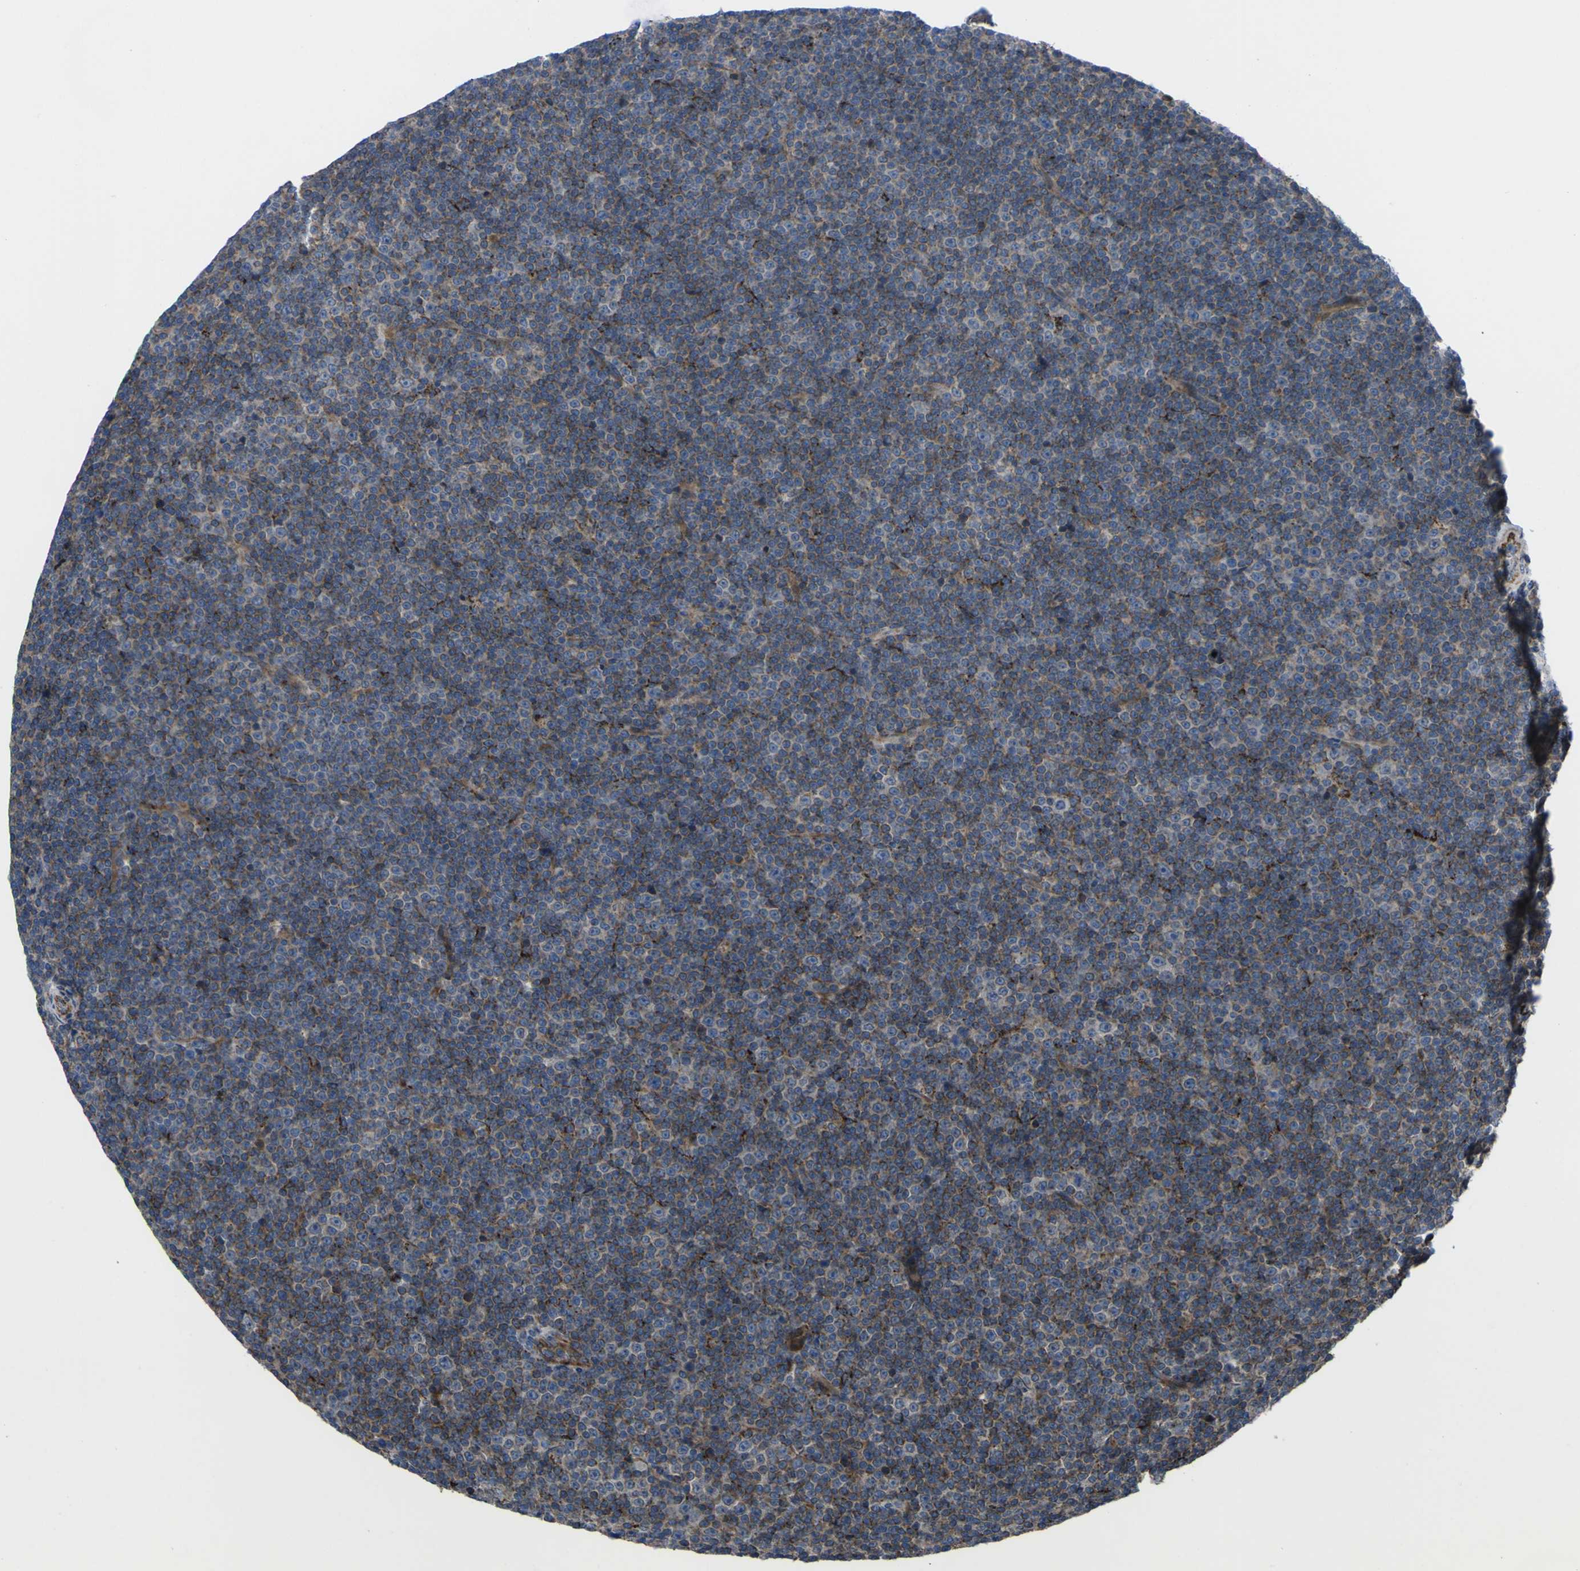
{"staining": {"intensity": "moderate", "quantity": "<25%", "location": "cytoplasmic/membranous"}, "tissue": "lymphoma", "cell_type": "Tumor cells", "image_type": "cancer", "snomed": [{"axis": "morphology", "description": "Malignant lymphoma, non-Hodgkin's type, Low grade"}, {"axis": "topography", "description": "Lymph node"}], "caption": "Protein staining by IHC exhibits moderate cytoplasmic/membranous expression in about <25% of tumor cells in low-grade malignant lymphoma, non-Hodgkin's type. The staining is performed using DAB brown chromogen to label protein expression. The nuclei are counter-stained blue using hematoxylin.", "gene": "GPLD1", "patient": {"sex": "female", "age": 67}}